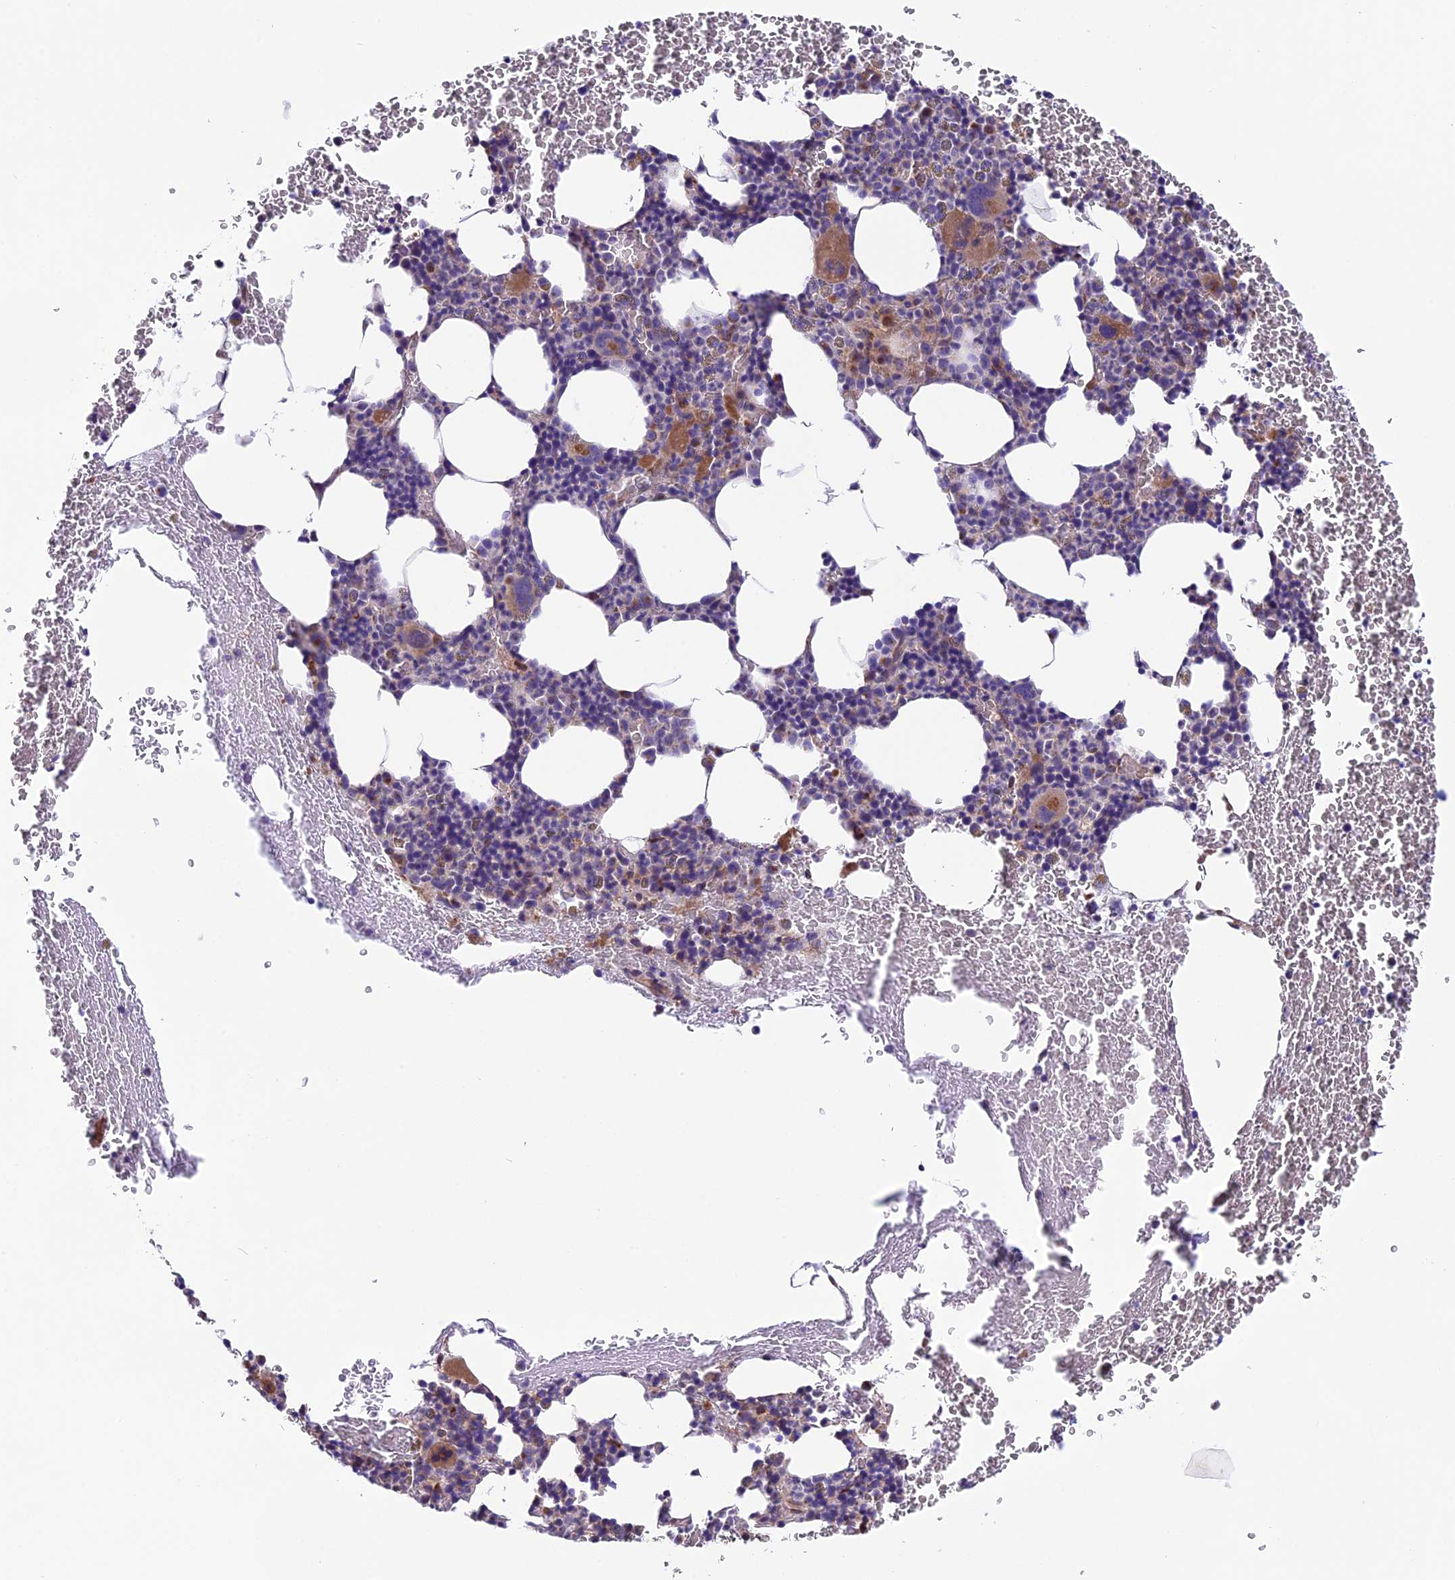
{"staining": {"intensity": "moderate", "quantity": "<25%", "location": "cytoplasmic/membranous"}, "tissue": "bone marrow", "cell_type": "Hematopoietic cells", "image_type": "normal", "snomed": [{"axis": "morphology", "description": "Normal tissue, NOS"}, {"axis": "topography", "description": "Bone marrow"}], "caption": "This is an image of immunohistochemistry staining of normal bone marrow, which shows moderate expression in the cytoplasmic/membranous of hematopoietic cells.", "gene": "COG8", "patient": {"sex": "male", "age": 75}}